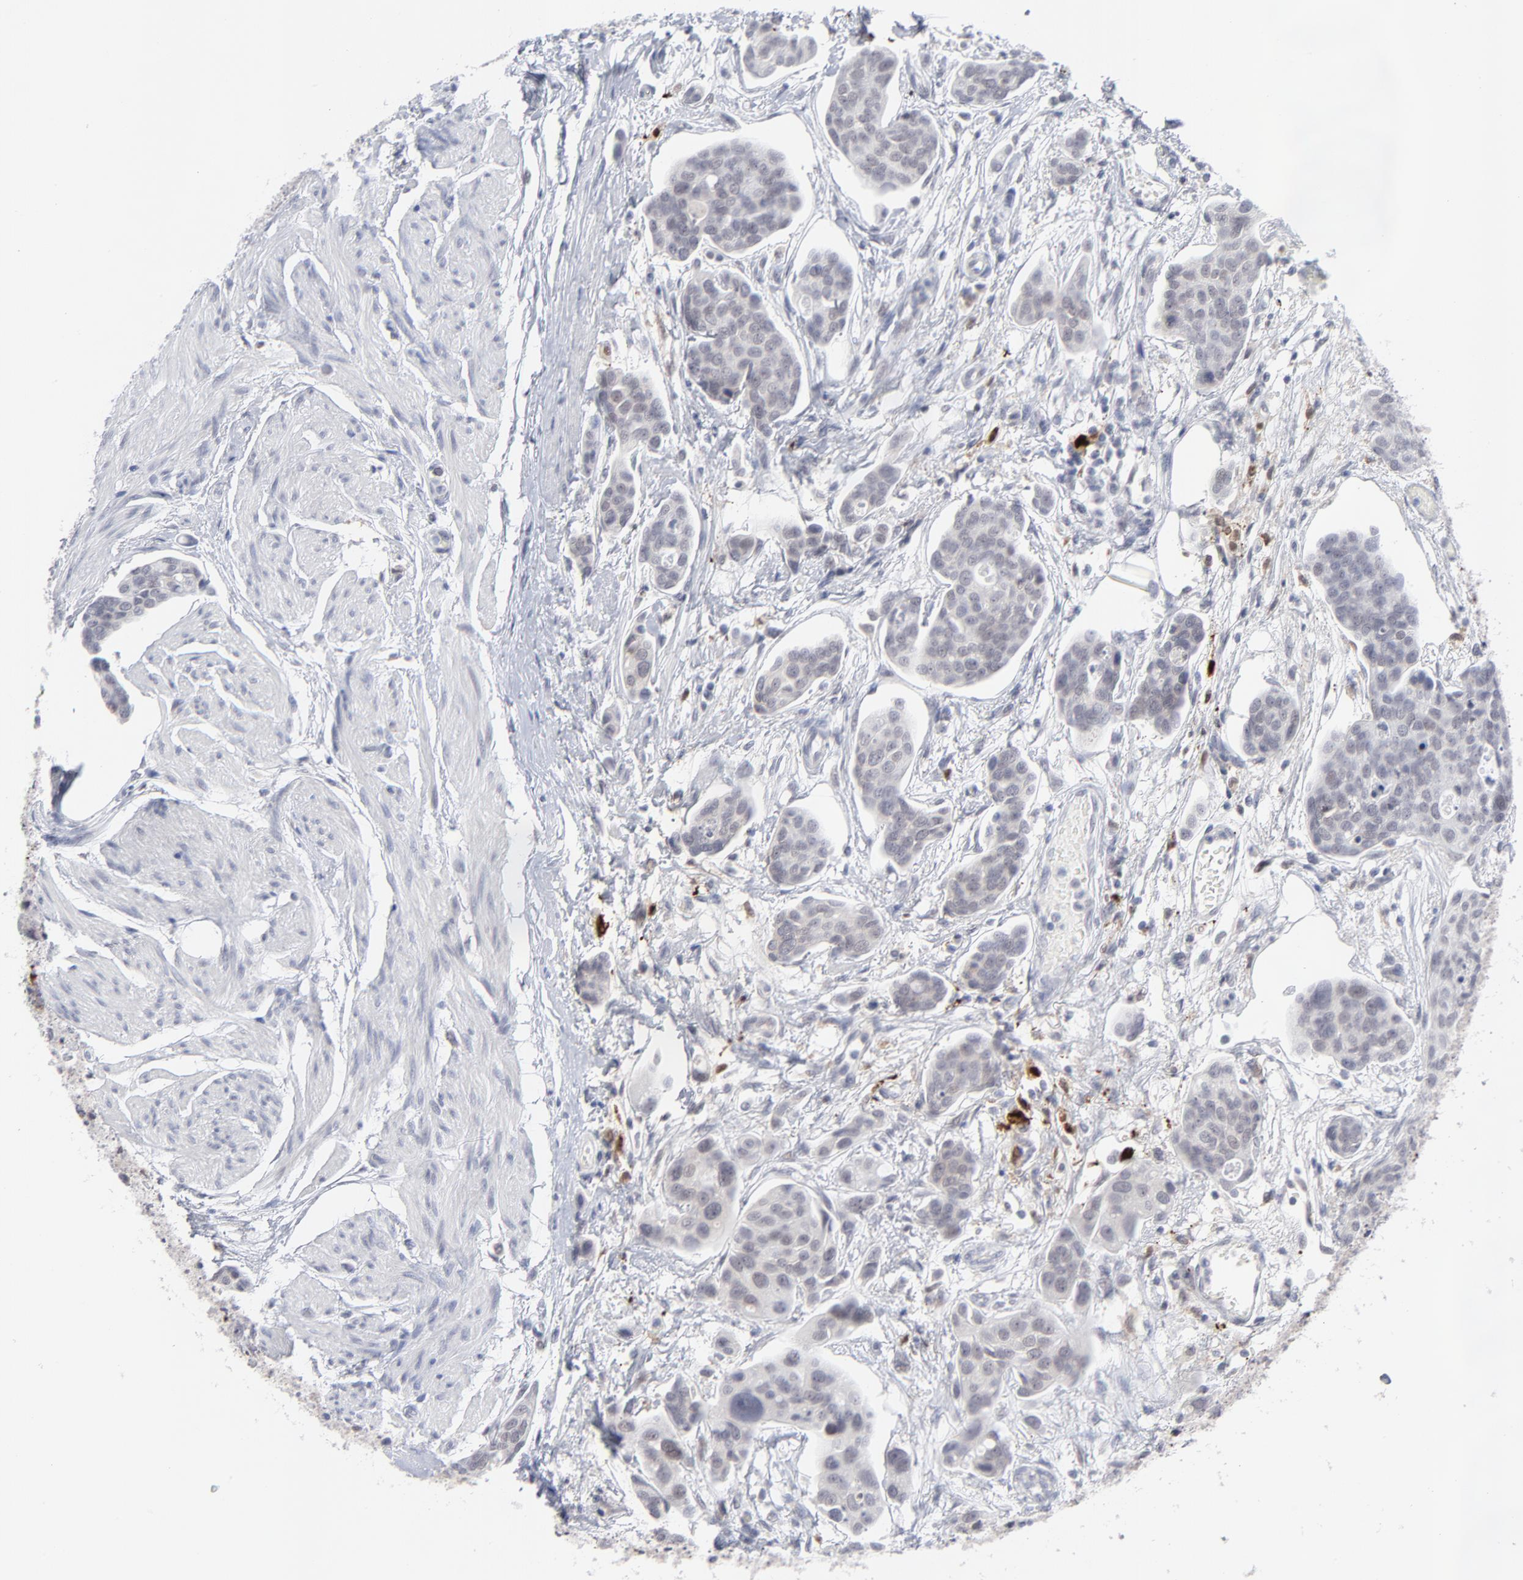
{"staining": {"intensity": "negative", "quantity": "none", "location": "none"}, "tissue": "urothelial cancer", "cell_type": "Tumor cells", "image_type": "cancer", "snomed": [{"axis": "morphology", "description": "Urothelial carcinoma, High grade"}, {"axis": "topography", "description": "Urinary bladder"}], "caption": "Tumor cells show no significant protein staining in high-grade urothelial carcinoma.", "gene": "CCR2", "patient": {"sex": "male", "age": 78}}